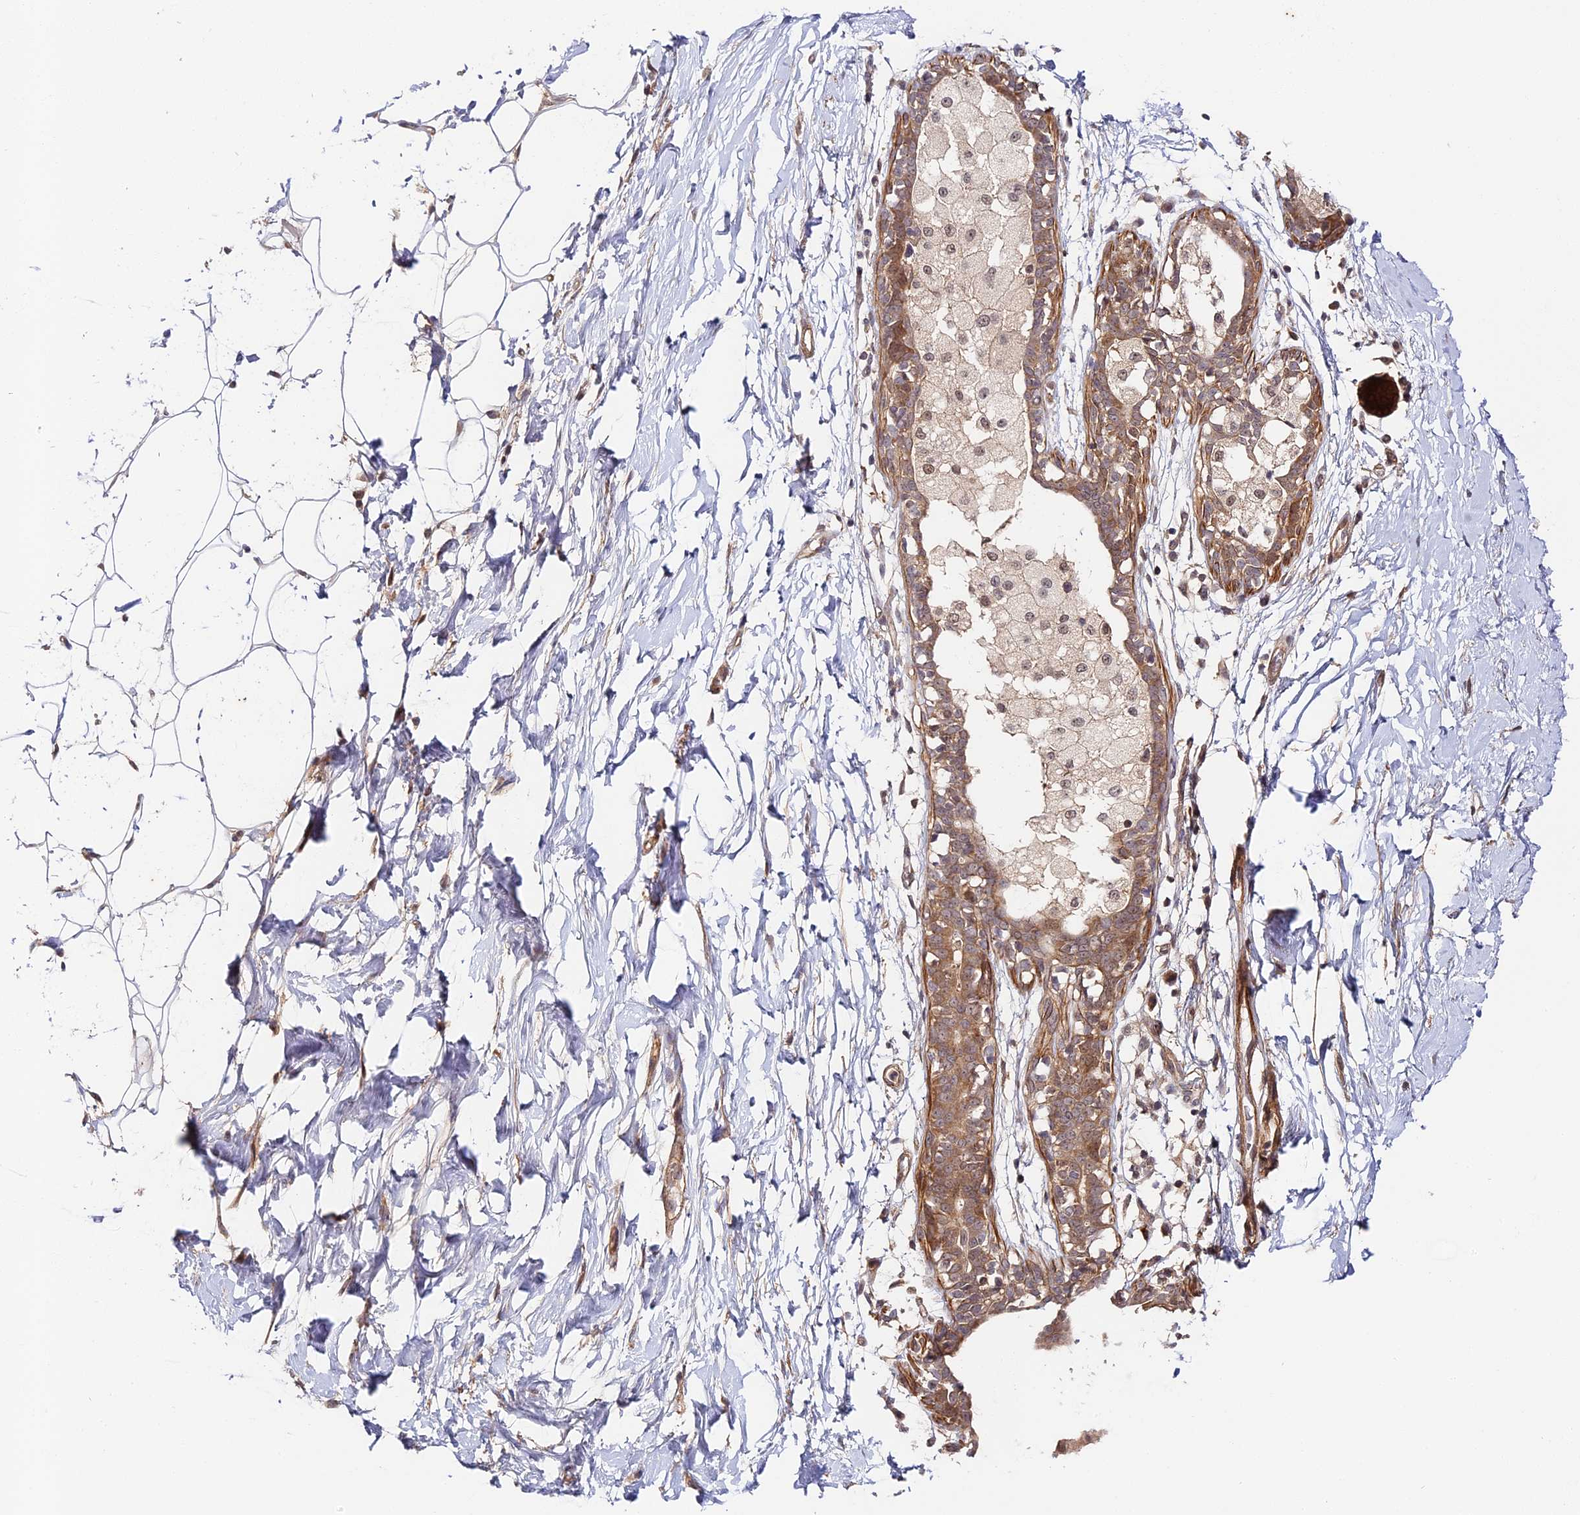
{"staining": {"intensity": "negative", "quantity": "none", "location": "none"}, "tissue": "adipose tissue", "cell_type": "Adipocytes", "image_type": "normal", "snomed": [{"axis": "morphology", "description": "Normal tissue, NOS"}, {"axis": "topography", "description": "Breast"}], "caption": "High power microscopy photomicrograph of an IHC image of normal adipose tissue, revealing no significant positivity in adipocytes. (DAB immunohistochemistry, high magnification).", "gene": "IMPACT", "patient": {"sex": "female", "age": 26}}